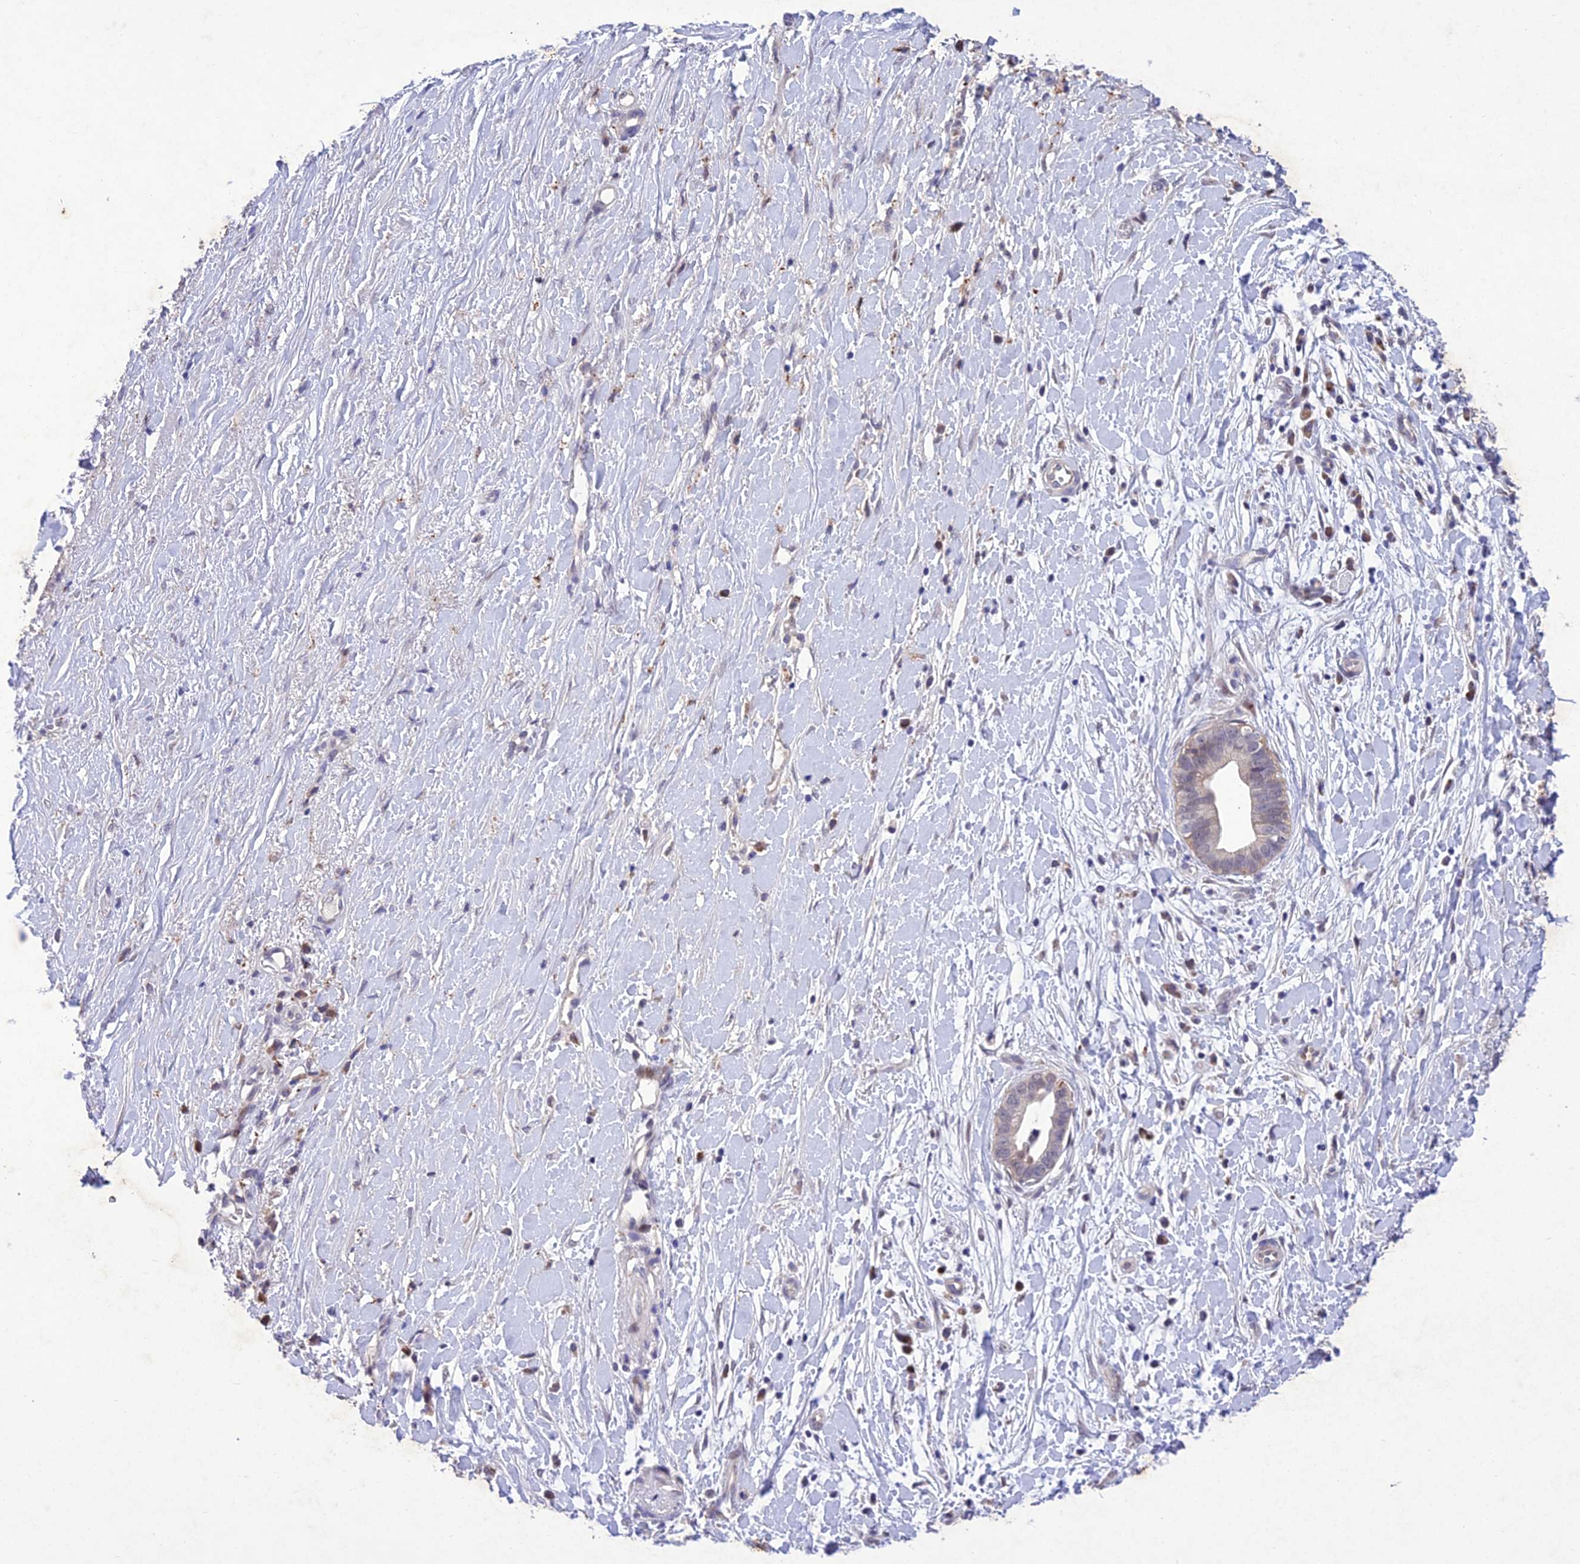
{"staining": {"intensity": "negative", "quantity": "none", "location": "none"}, "tissue": "liver cancer", "cell_type": "Tumor cells", "image_type": "cancer", "snomed": [{"axis": "morphology", "description": "Cholangiocarcinoma"}, {"axis": "topography", "description": "Liver"}], "caption": "Tumor cells are negative for brown protein staining in liver cancer (cholangiocarcinoma). (DAB immunohistochemistry (IHC), high magnification).", "gene": "ANKRD52", "patient": {"sex": "female", "age": 79}}